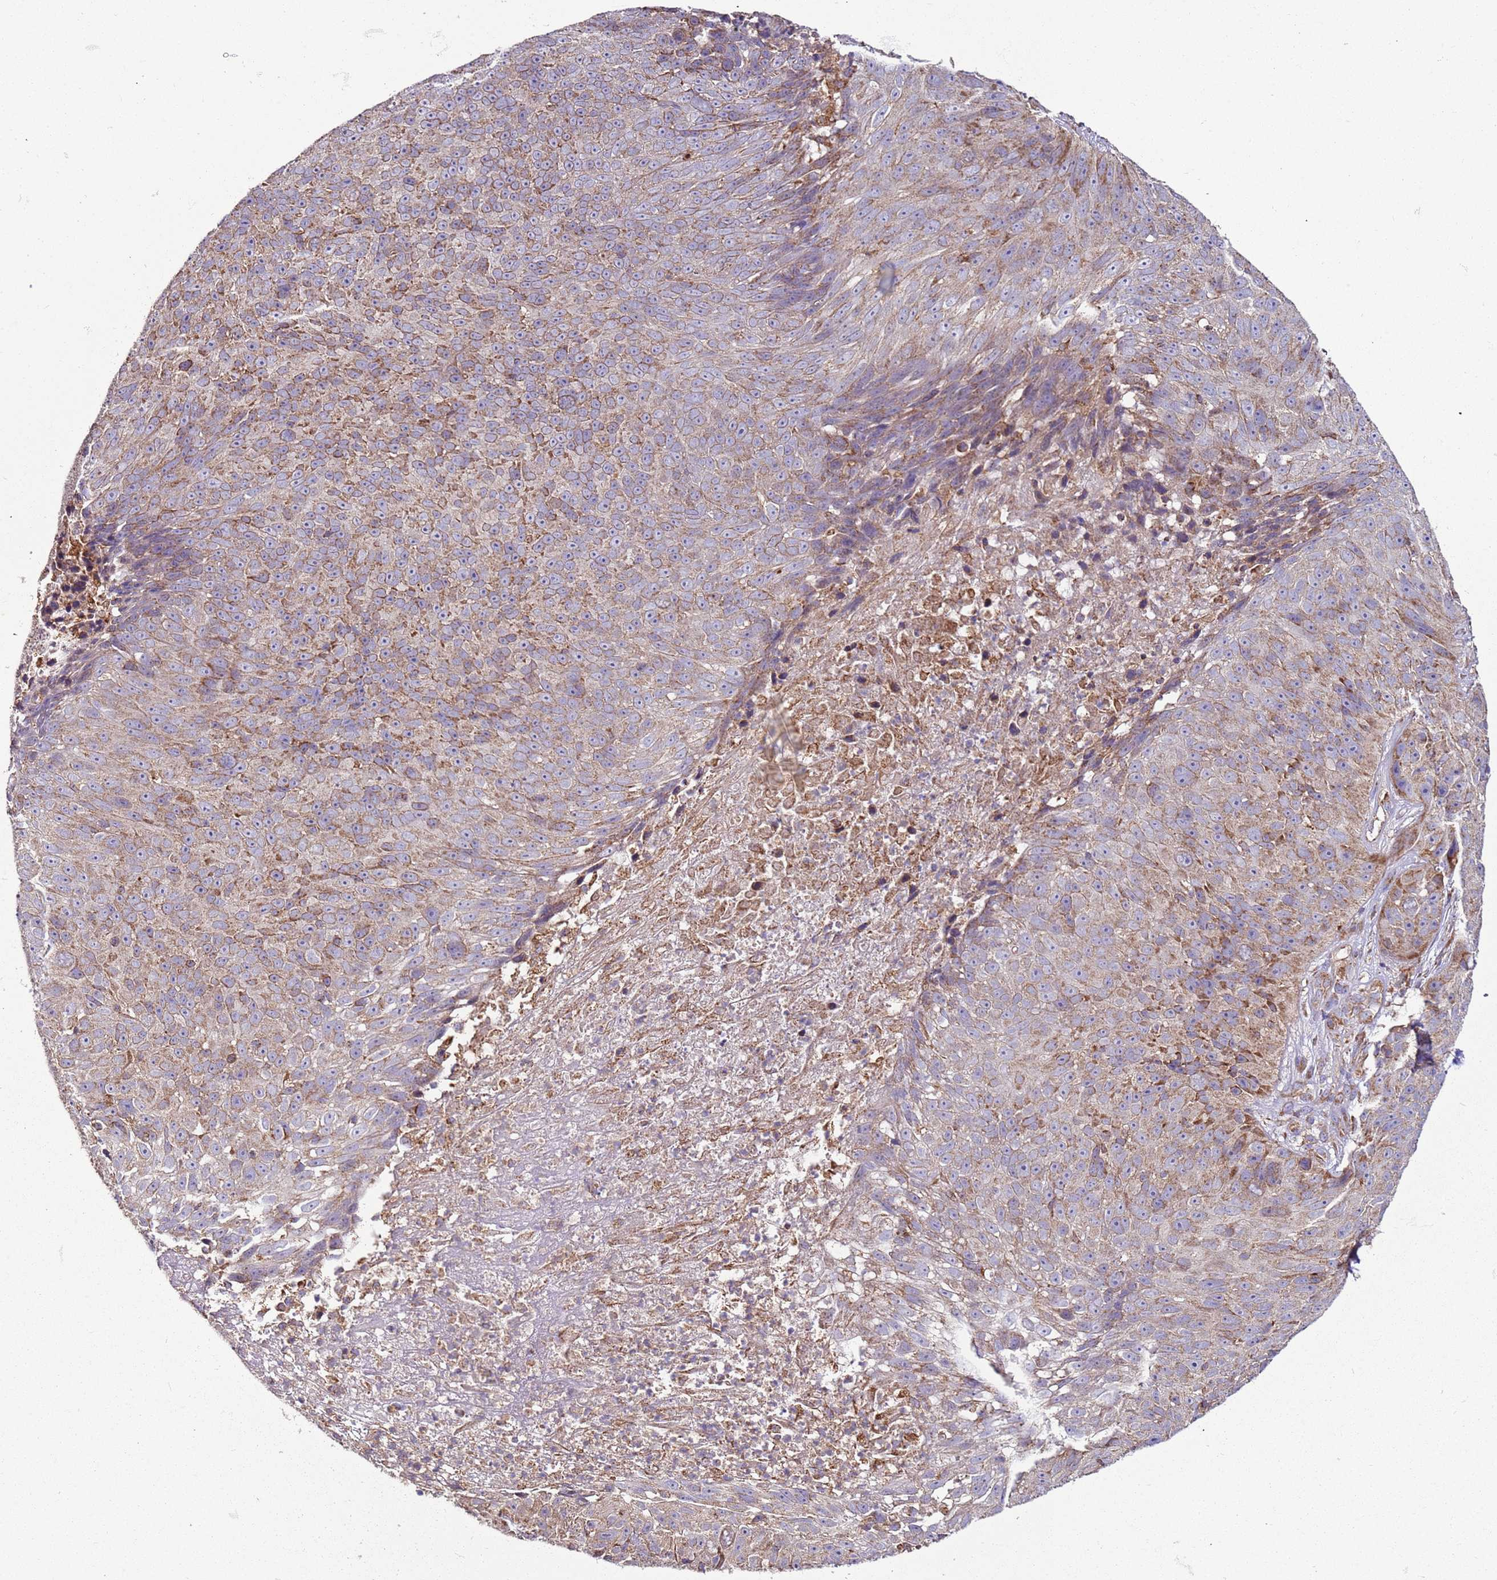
{"staining": {"intensity": "weak", "quantity": ">75%", "location": "cytoplasmic/membranous"}, "tissue": "skin cancer", "cell_type": "Tumor cells", "image_type": "cancer", "snomed": [{"axis": "morphology", "description": "Squamous cell carcinoma, NOS"}, {"axis": "topography", "description": "Skin"}], "caption": "This photomicrograph demonstrates immunohistochemistry (IHC) staining of human skin squamous cell carcinoma, with low weak cytoplasmic/membranous staining in approximately >75% of tumor cells.", "gene": "RMND5A", "patient": {"sex": "female", "age": 87}}